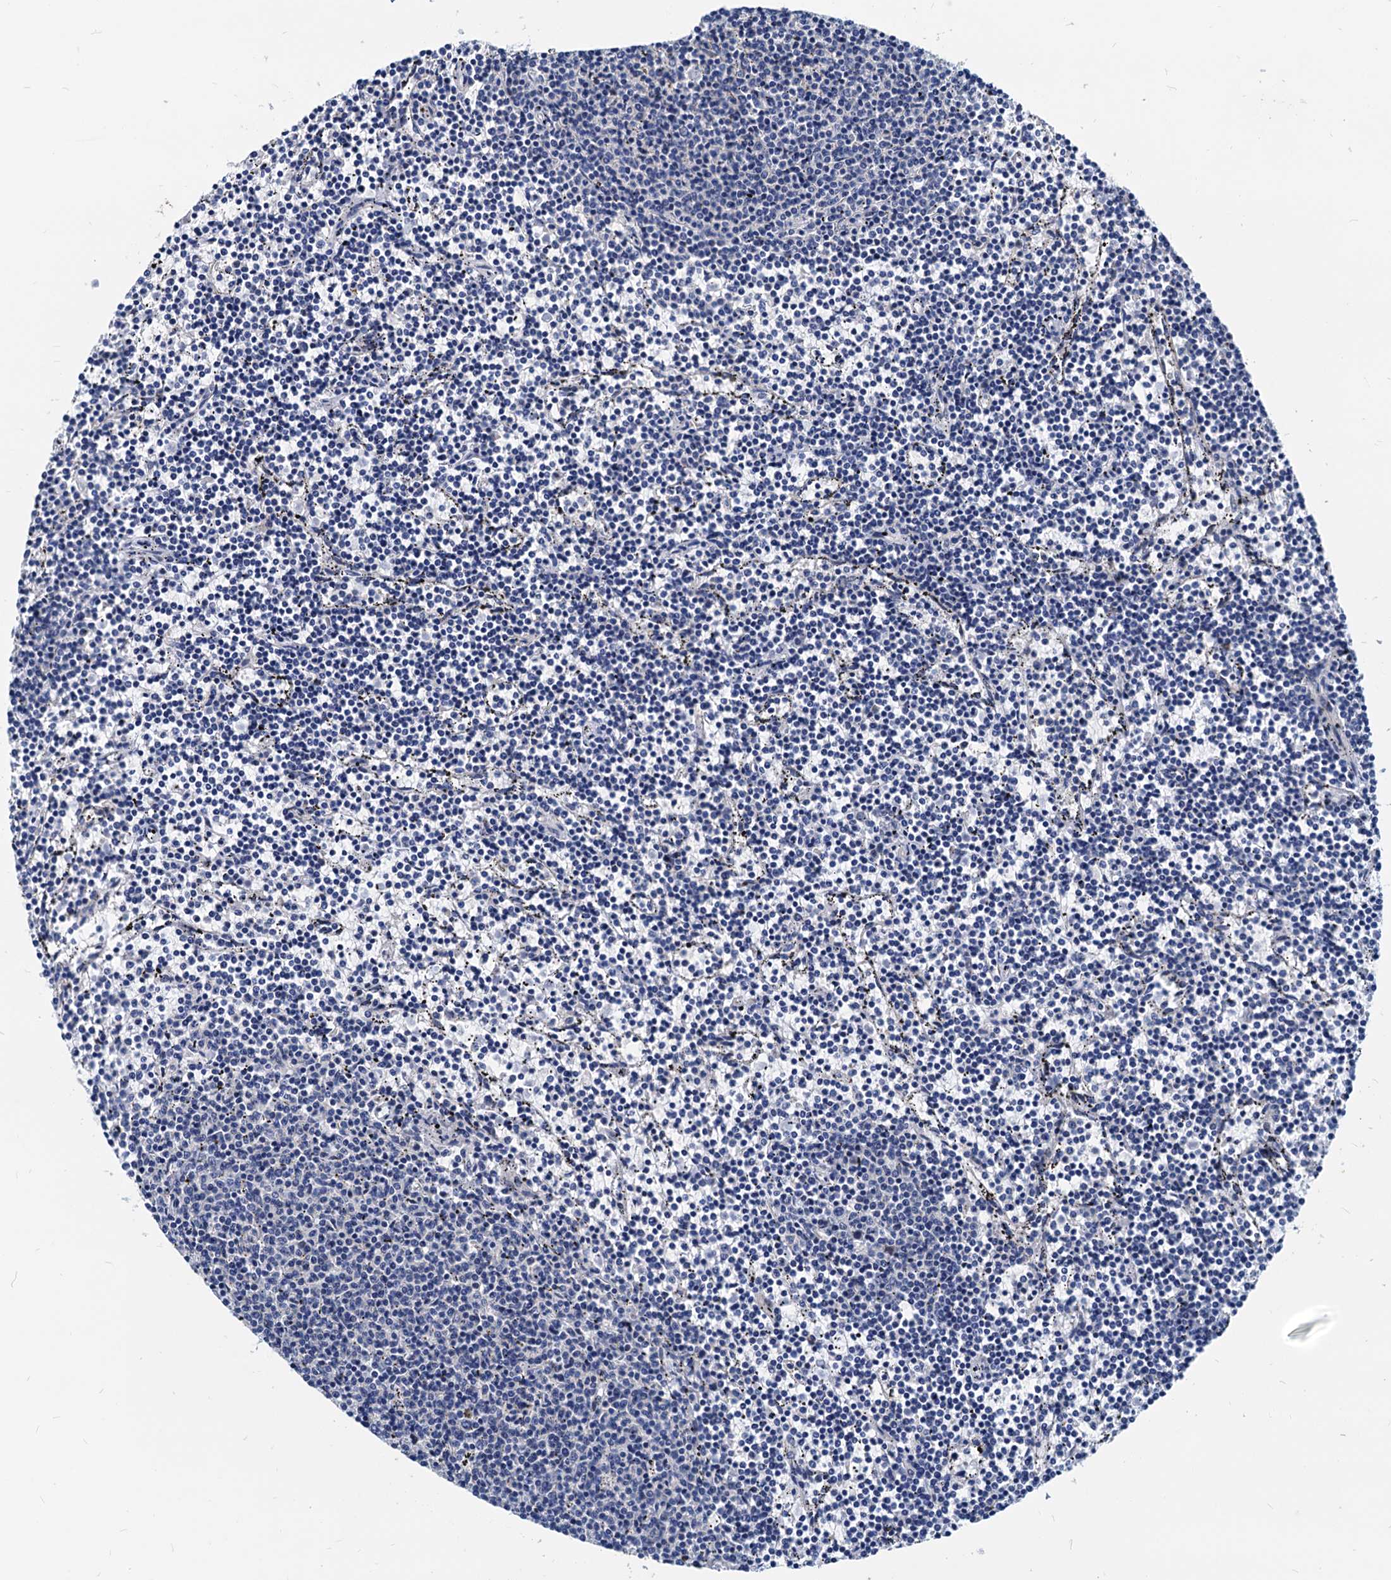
{"staining": {"intensity": "negative", "quantity": "none", "location": "none"}, "tissue": "lymphoma", "cell_type": "Tumor cells", "image_type": "cancer", "snomed": [{"axis": "morphology", "description": "Malignant lymphoma, non-Hodgkin's type, Low grade"}, {"axis": "topography", "description": "Spleen"}], "caption": "Protein analysis of lymphoma shows no significant expression in tumor cells.", "gene": "HSF2", "patient": {"sex": "female", "age": 50}}